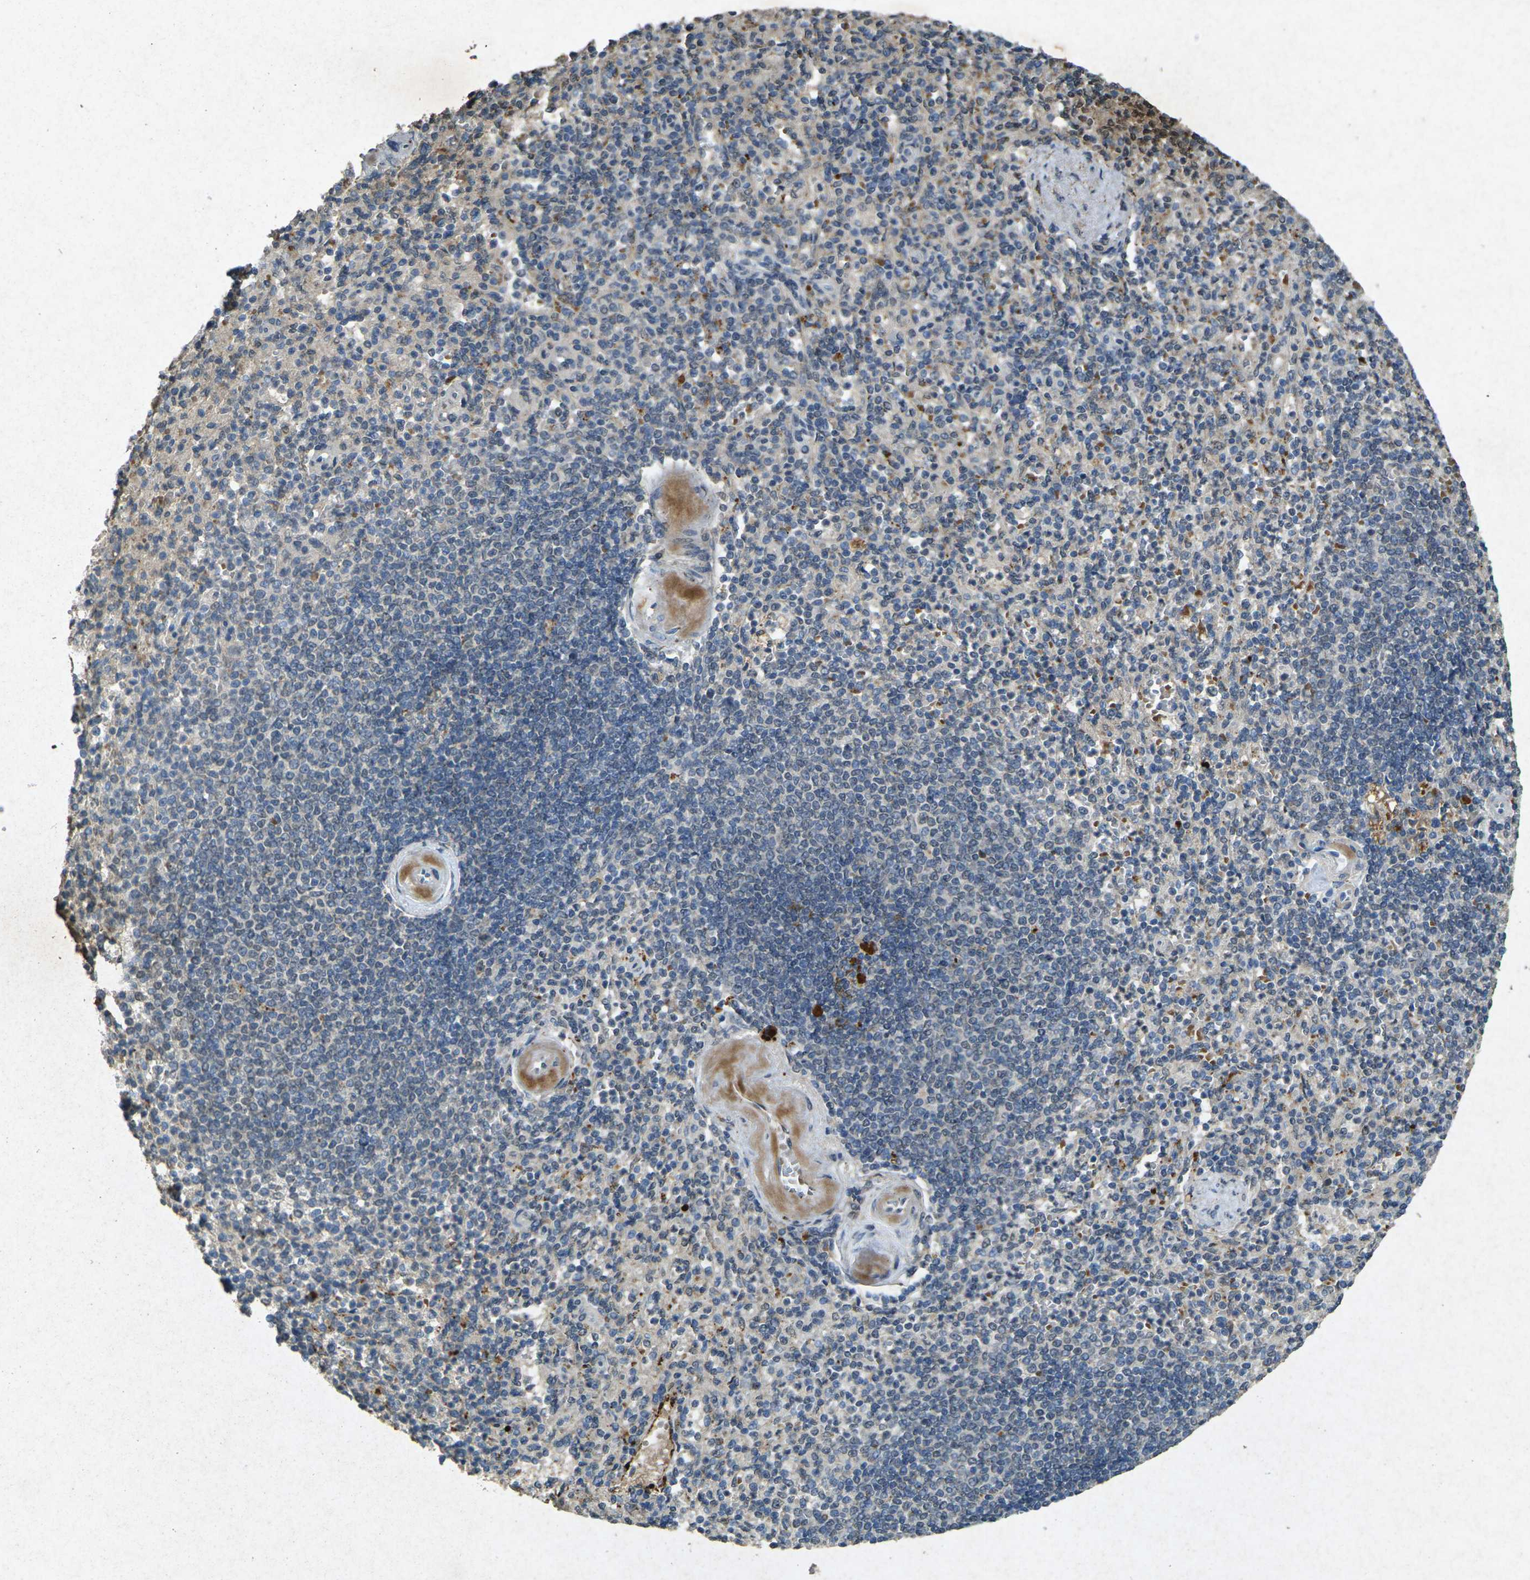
{"staining": {"intensity": "moderate", "quantity": "25%-75%", "location": "cytoplasmic/membranous"}, "tissue": "spleen", "cell_type": "Cells in red pulp", "image_type": "normal", "snomed": [{"axis": "morphology", "description": "Normal tissue, NOS"}, {"axis": "topography", "description": "Spleen"}], "caption": "Immunohistochemical staining of normal spleen demonstrates 25%-75% levels of moderate cytoplasmic/membranous protein positivity in about 25%-75% of cells in red pulp. (brown staining indicates protein expression, while blue staining denotes nuclei).", "gene": "RGMA", "patient": {"sex": "female", "age": 74}}